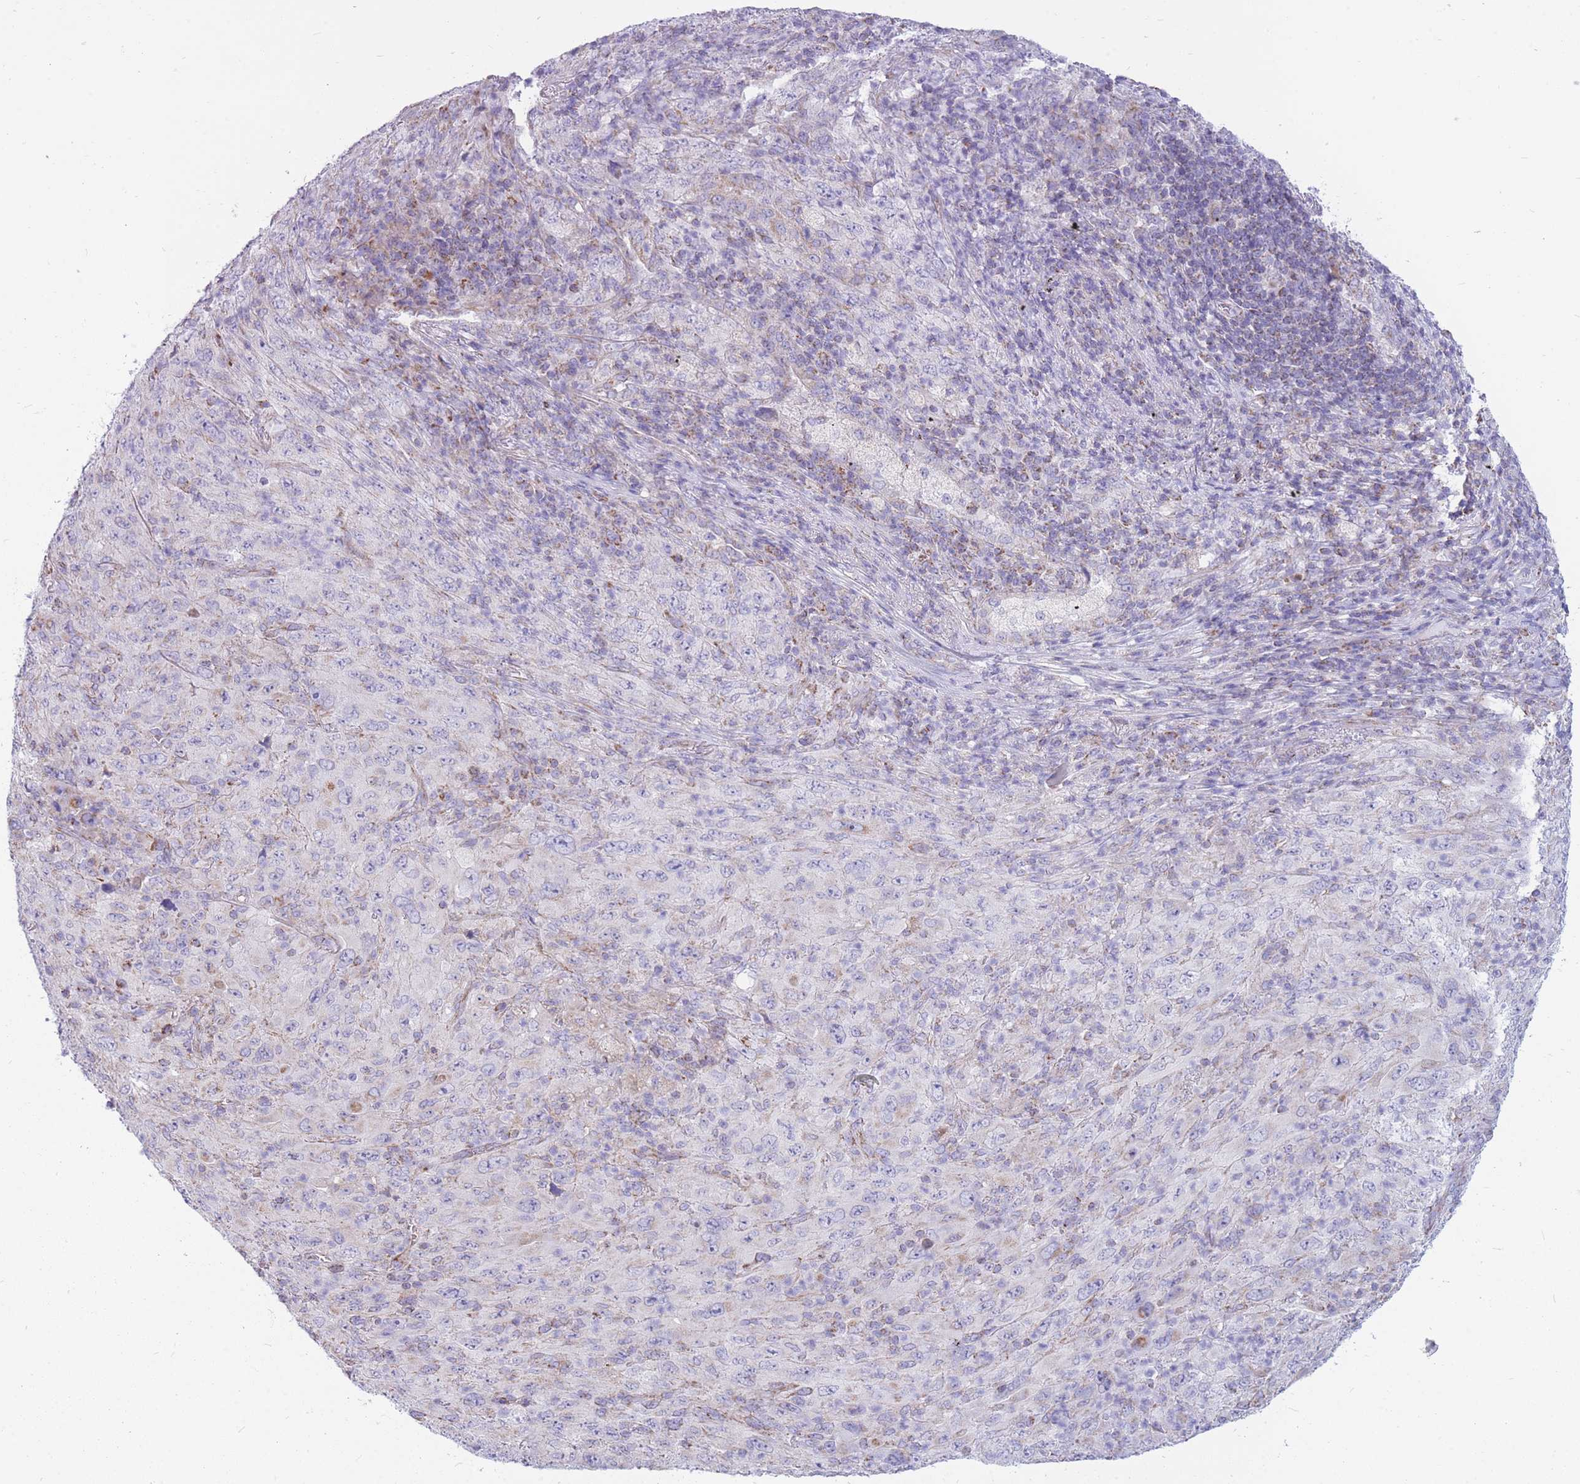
{"staining": {"intensity": "negative", "quantity": "none", "location": "none"}, "tissue": "melanoma", "cell_type": "Tumor cells", "image_type": "cancer", "snomed": [{"axis": "morphology", "description": "Malignant melanoma, Metastatic site"}, {"axis": "topography", "description": "Skin"}], "caption": "The immunohistochemistry image has no significant expression in tumor cells of melanoma tissue.", "gene": "PCSK1", "patient": {"sex": "female", "age": 56}}